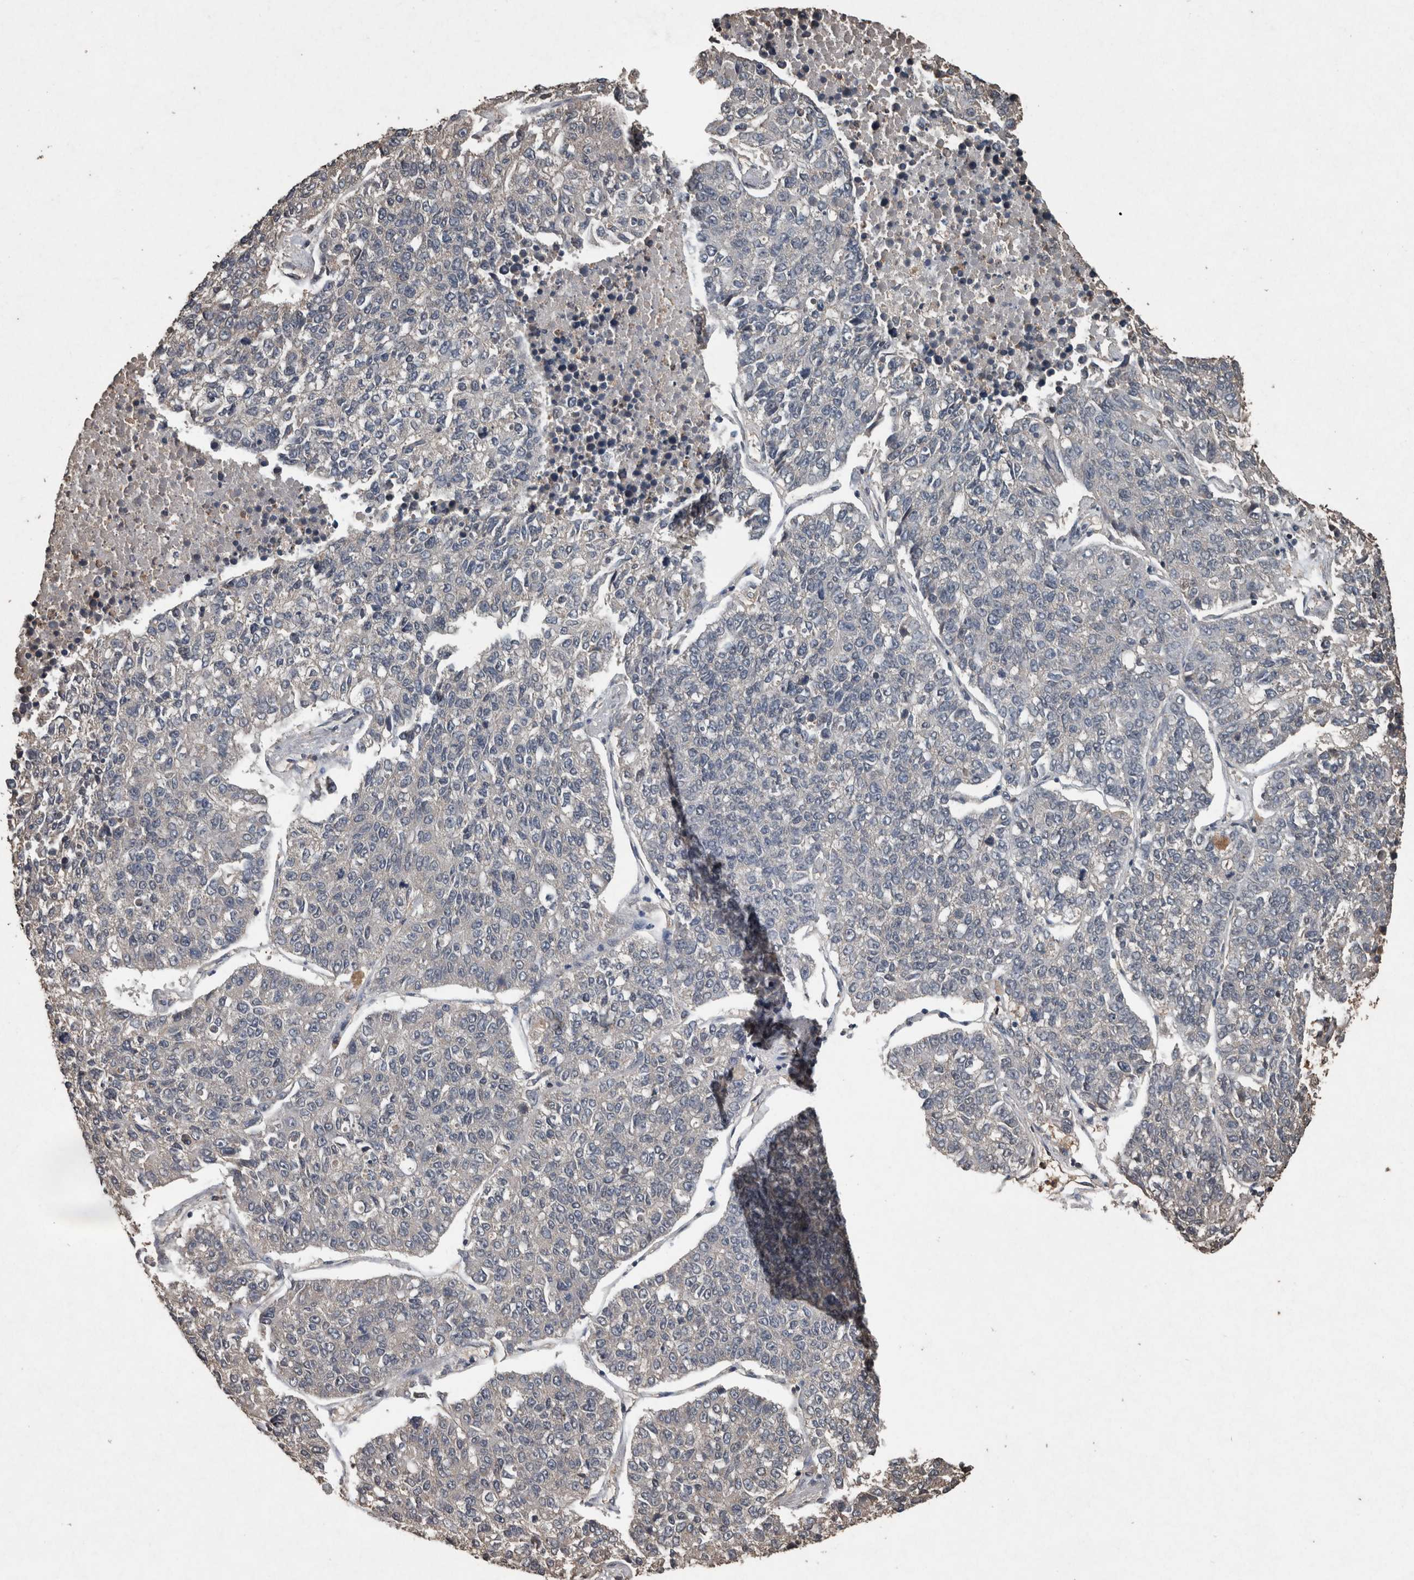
{"staining": {"intensity": "negative", "quantity": "none", "location": "none"}, "tissue": "lung cancer", "cell_type": "Tumor cells", "image_type": "cancer", "snomed": [{"axis": "morphology", "description": "Adenocarcinoma, NOS"}, {"axis": "topography", "description": "Lung"}], "caption": "Immunohistochemistry of human lung cancer shows no positivity in tumor cells.", "gene": "FGFRL1", "patient": {"sex": "male", "age": 49}}